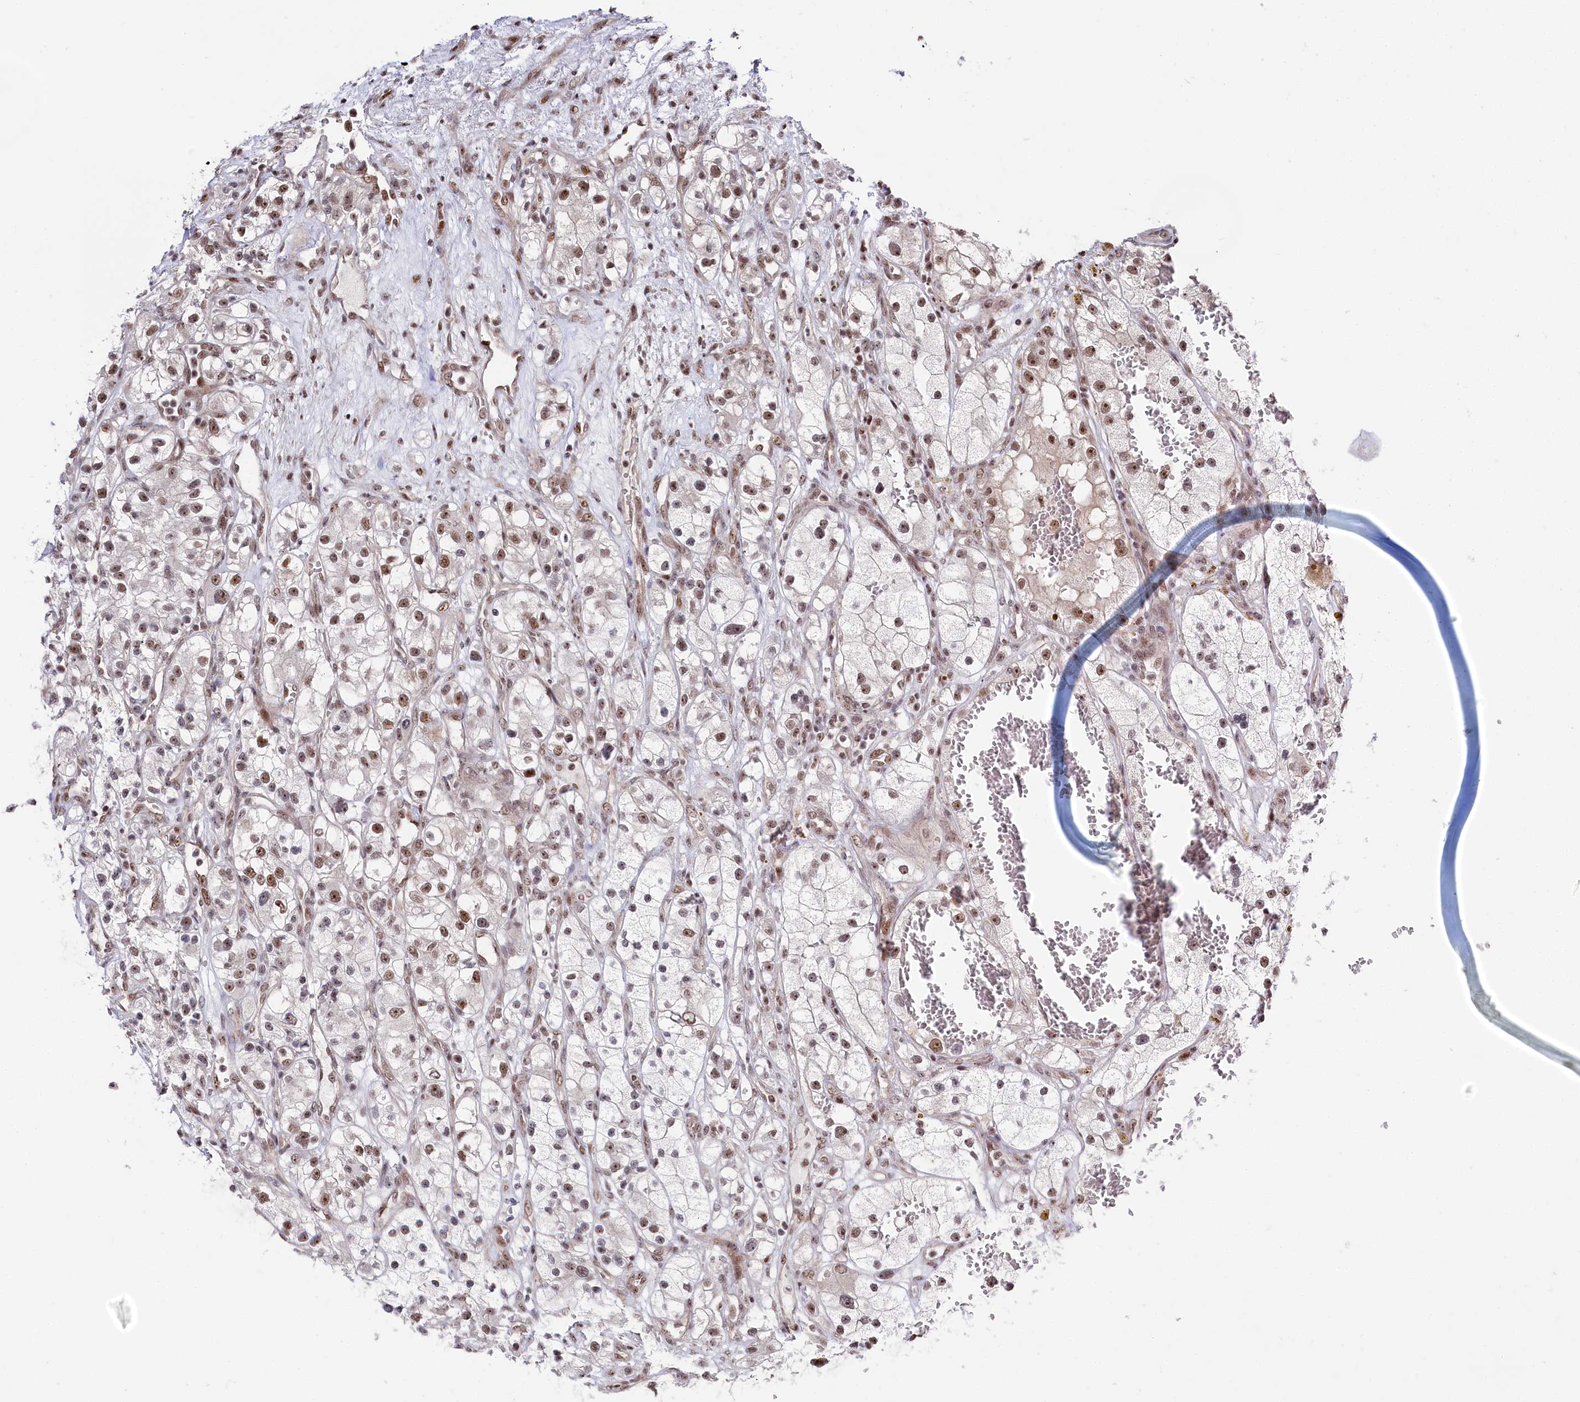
{"staining": {"intensity": "weak", "quantity": ">75%", "location": "nuclear"}, "tissue": "renal cancer", "cell_type": "Tumor cells", "image_type": "cancer", "snomed": [{"axis": "morphology", "description": "Adenocarcinoma, NOS"}, {"axis": "topography", "description": "Kidney"}], "caption": "Human renal cancer (adenocarcinoma) stained with a protein marker displays weak staining in tumor cells.", "gene": "POLR2H", "patient": {"sex": "female", "age": 57}}